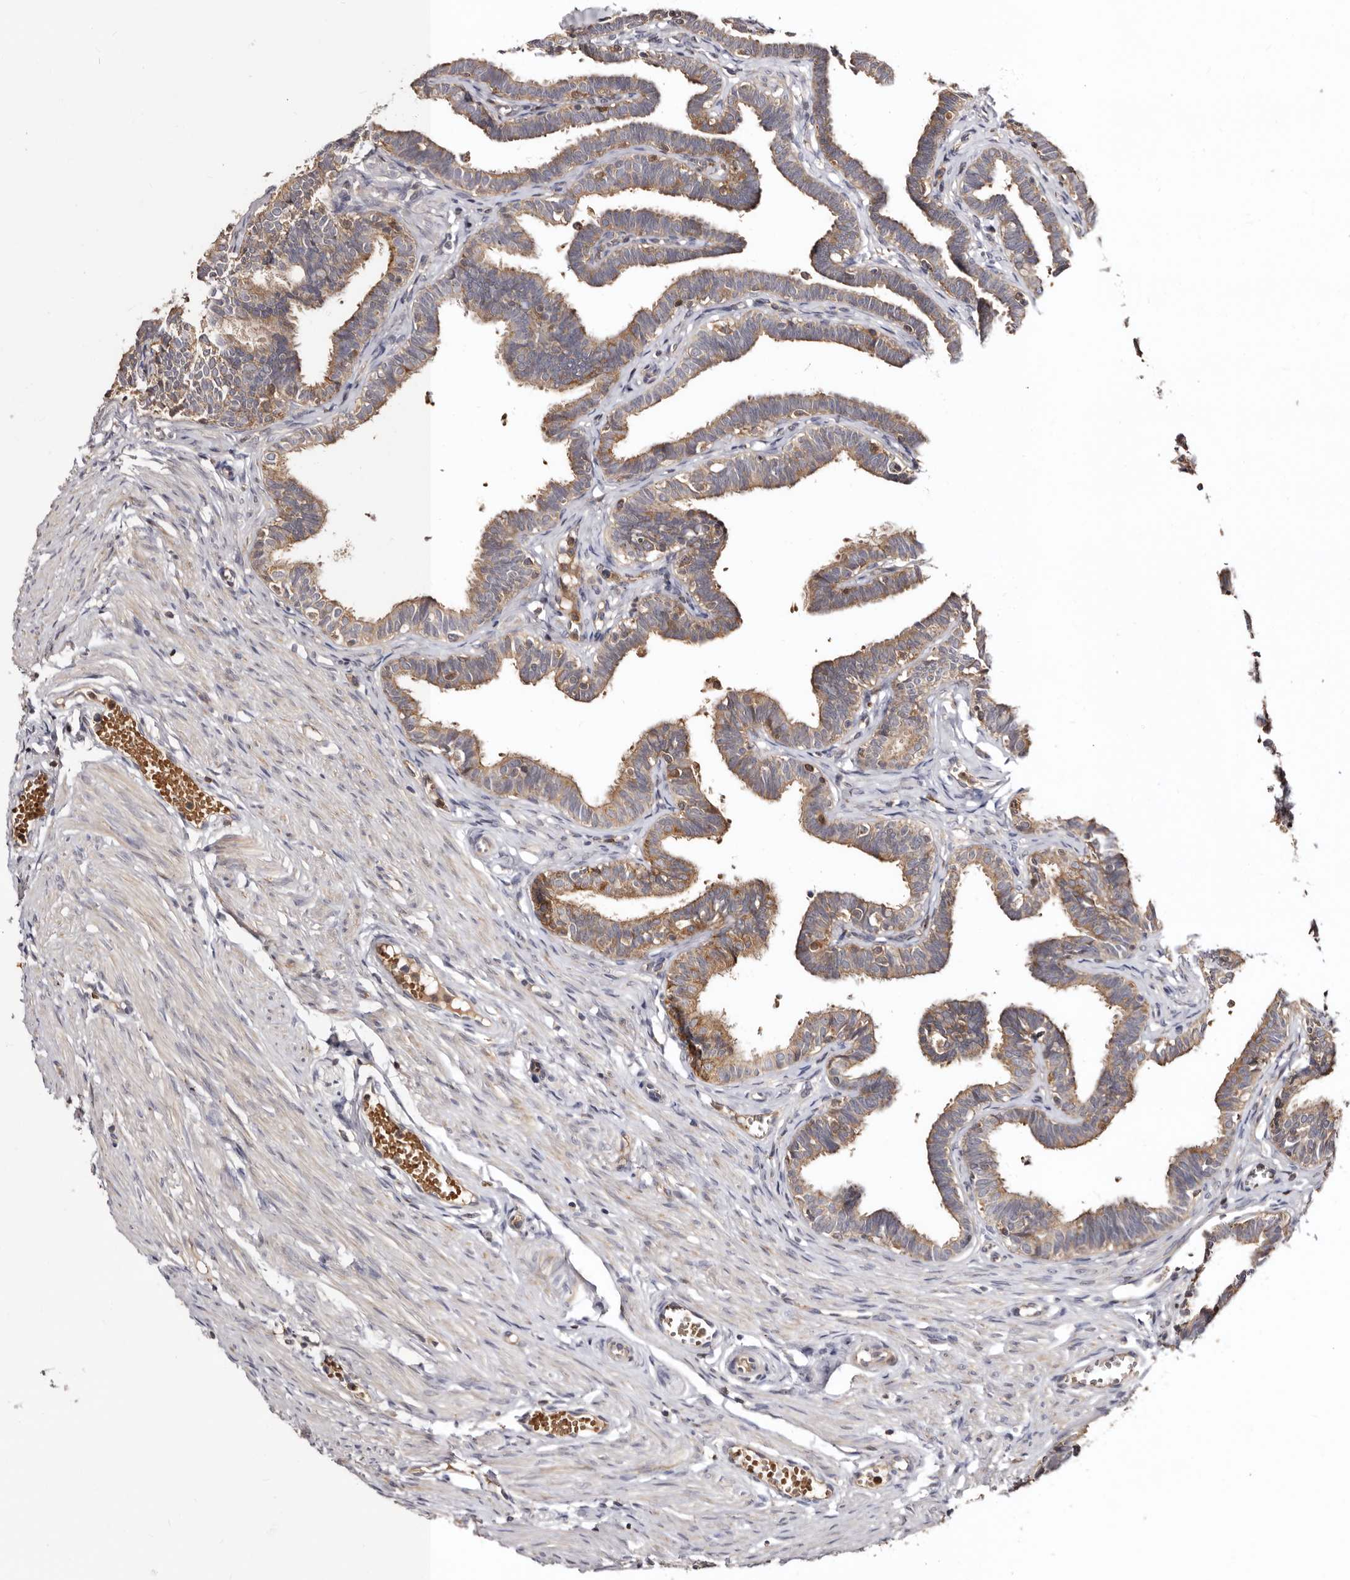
{"staining": {"intensity": "moderate", "quantity": ">75%", "location": "cytoplasmic/membranous"}, "tissue": "fallopian tube", "cell_type": "Glandular cells", "image_type": "normal", "snomed": [{"axis": "morphology", "description": "Normal tissue, NOS"}, {"axis": "topography", "description": "Fallopian tube"}, {"axis": "topography", "description": "Ovary"}], "caption": "Brown immunohistochemical staining in unremarkable fallopian tube exhibits moderate cytoplasmic/membranous positivity in approximately >75% of glandular cells. (Stains: DAB in brown, nuclei in blue, Microscopy: brightfield microscopy at high magnification).", "gene": "BAX", "patient": {"sex": "female", "age": 23}}